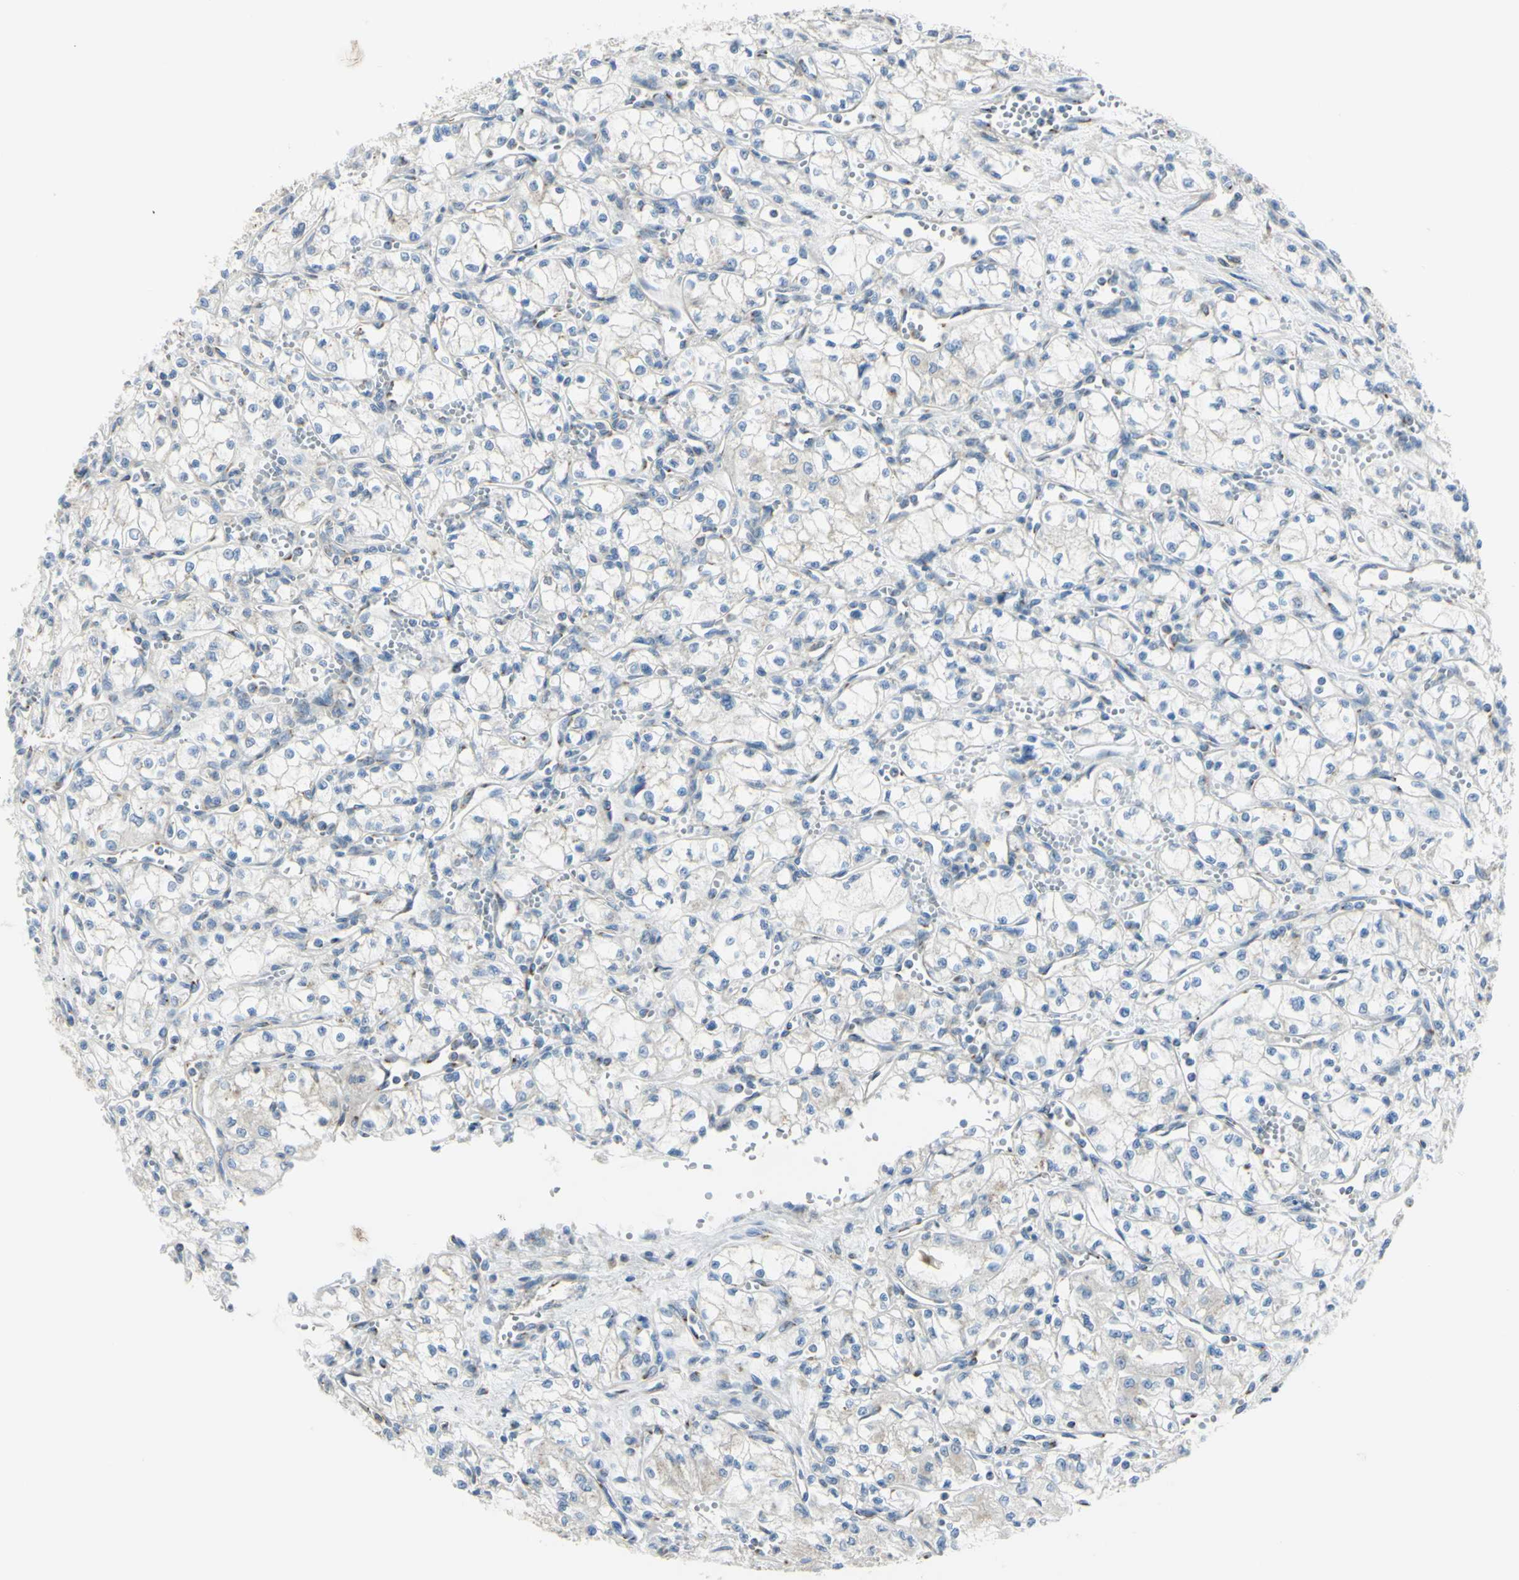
{"staining": {"intensity": "weak", "quantity": "<25%", "location": "cytoplasmic/membranous"}, "tissue": "renal cancer", "cell_type": "Tumor cells", "image_type": "cancer", "snomed": [{"axis": "morphology", "description": "Normal tissue, NOS"}, {"axis": "morphology", "description": "Adenocarcinoma, NOS"}, {"axis": "topography", "description": "Kidney"}], "caption": "High magnification brightfield microscopy of adenocarcinoma (renal) stained with DAB (brown) and counterstained with hematoxylin (blue): tumor cells show no significant expression.", "gene": "B4GALT3", "patient": {"sex": "male", "age": 59}}